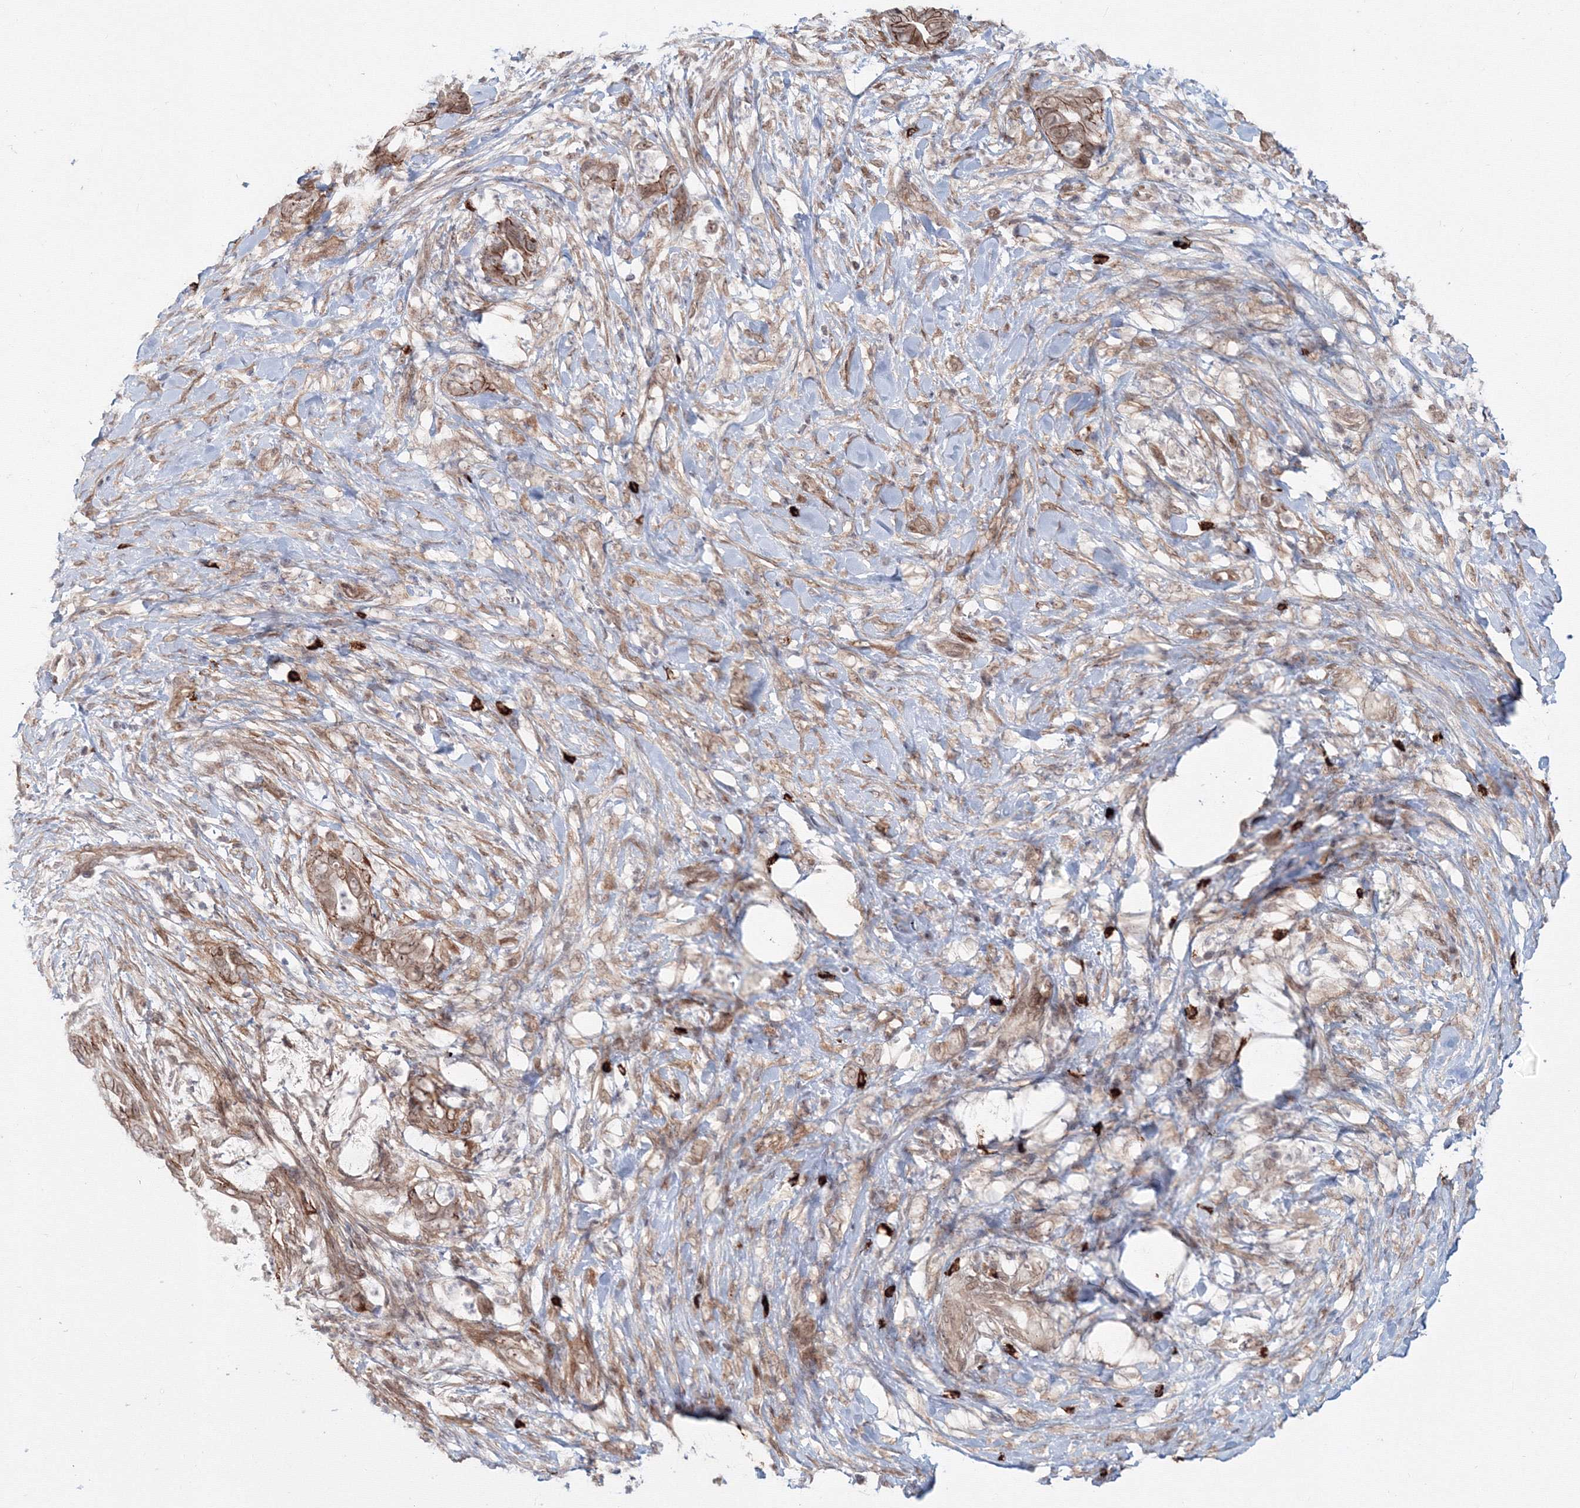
{"staining": {"intensity": "moderate", "quantity": ">75%", "location": "cytoplasmic/membranous"}, "tissue": "pancreatic cancer", "cell_type": "Tumor cells", "image_type": "cancer", "snomed": [{"axis": "morphology", "description": "Adenocarcinoma, NOS"}, {"axis": "topography", "description": "Pancreas"}], "caption": "A high-resolution photomicrograph shows immunohistochemistry staining of pancreatic cancer (adenocarcinoma), which demonstrates moderate cytoplasmic/membranous expression in approximately >75% of tumor cells. (brown staining indicates protein expression, while blue staining denotes nuclei).", "gene": "SH3PXD2A", "patient": {"sex": "male", "age": 75}}